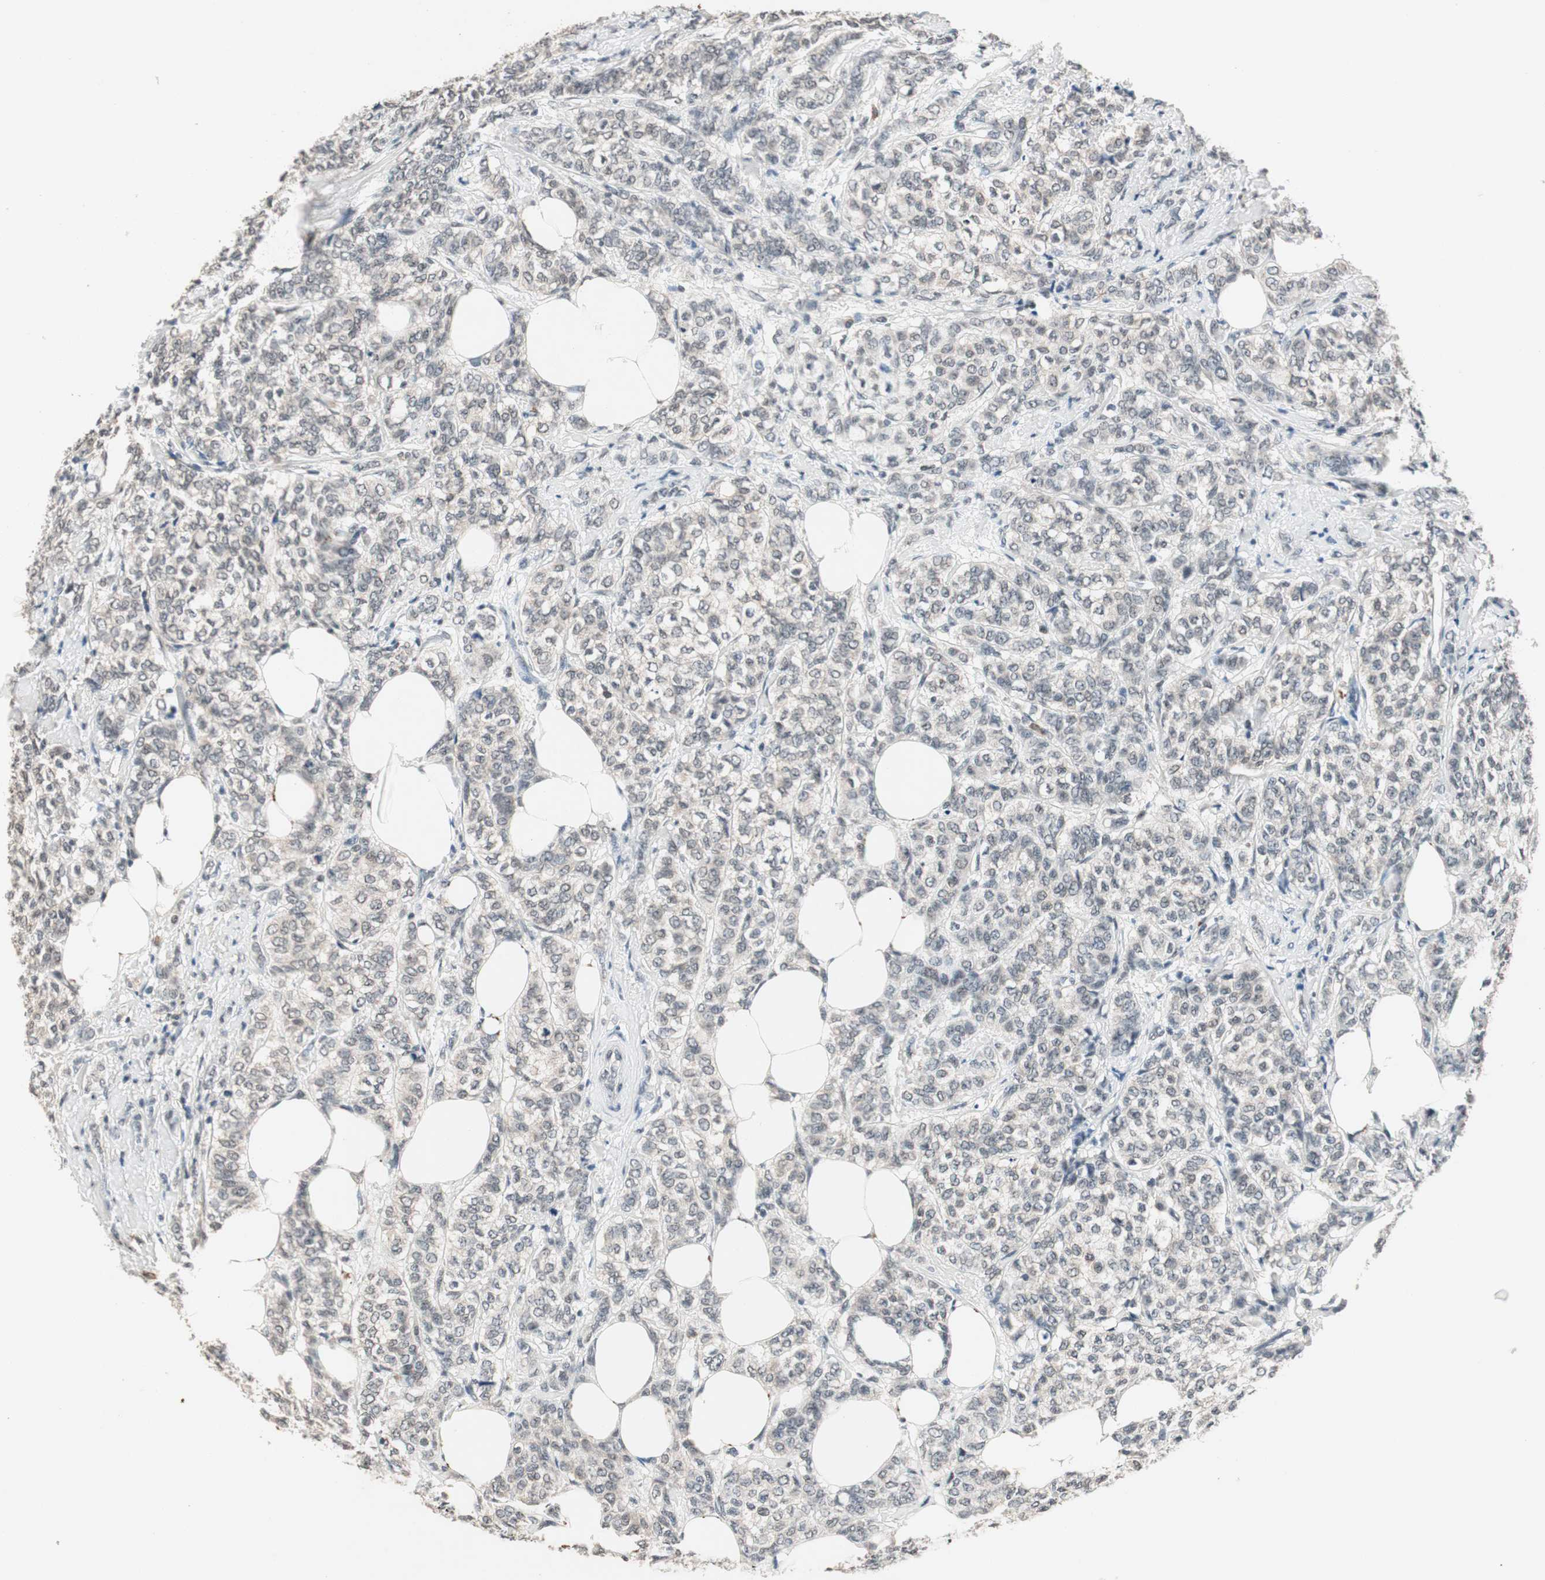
{"staining": {"intensity": "negative", "quantity": "none", "location": "none"}, "tissue": "breast cancer", "cell_type": "Tumor cells", "image_type": "cancer", "snomed": [{"axis": "morphology", "description": "Lobular carcinoma"}, {"axis": "topography", "description": "Breast"}], "caption": "Micrograph shows no significant protein staining in tumor cells of breast cancer.", "gene": "NFRKB", "patient": {"sex": "female", "age": 60}}